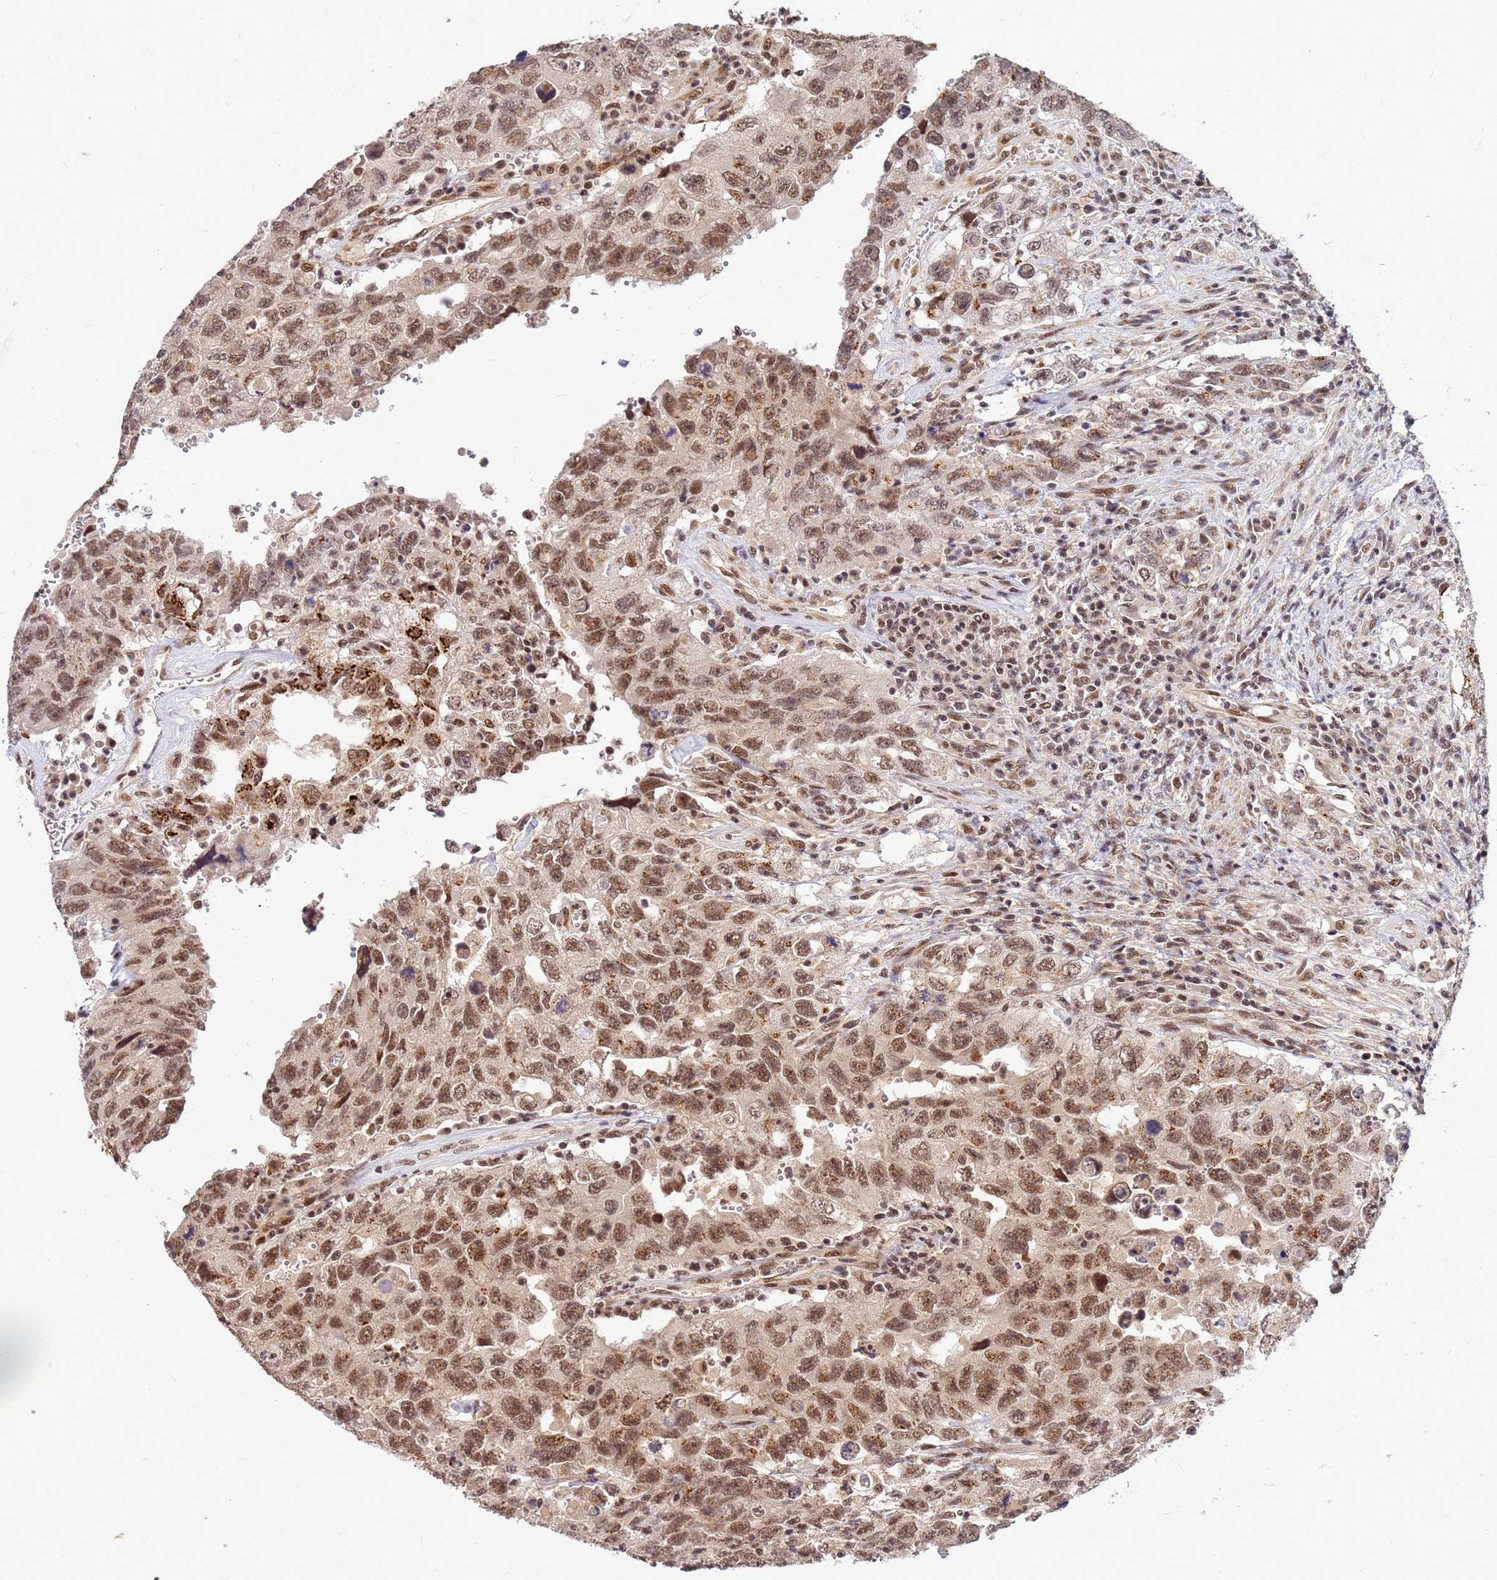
{"staining": {"intensity": "moderate", "quantity": ">75%", "location": "cytoplasmic/membranous,nuclear"}, "tissue": "testis cancer", "cell_type": "Tumor cells", "image_type": "cancer", "snomed": [{"axis": "morphology", "description": "Carcinoma, Embryonal, NOS"}, {"axis": "topography", "description": "Testis"}], "caption": "IHC of human testis cancer (embryonal carcinoma) demonstrates medium levels of moderate cytoplasmic/membranous and nuclear positivity in about >75% of tumor cells.", "gene": "NCBP2", "patient": {"sex": "male", "age": 26}}